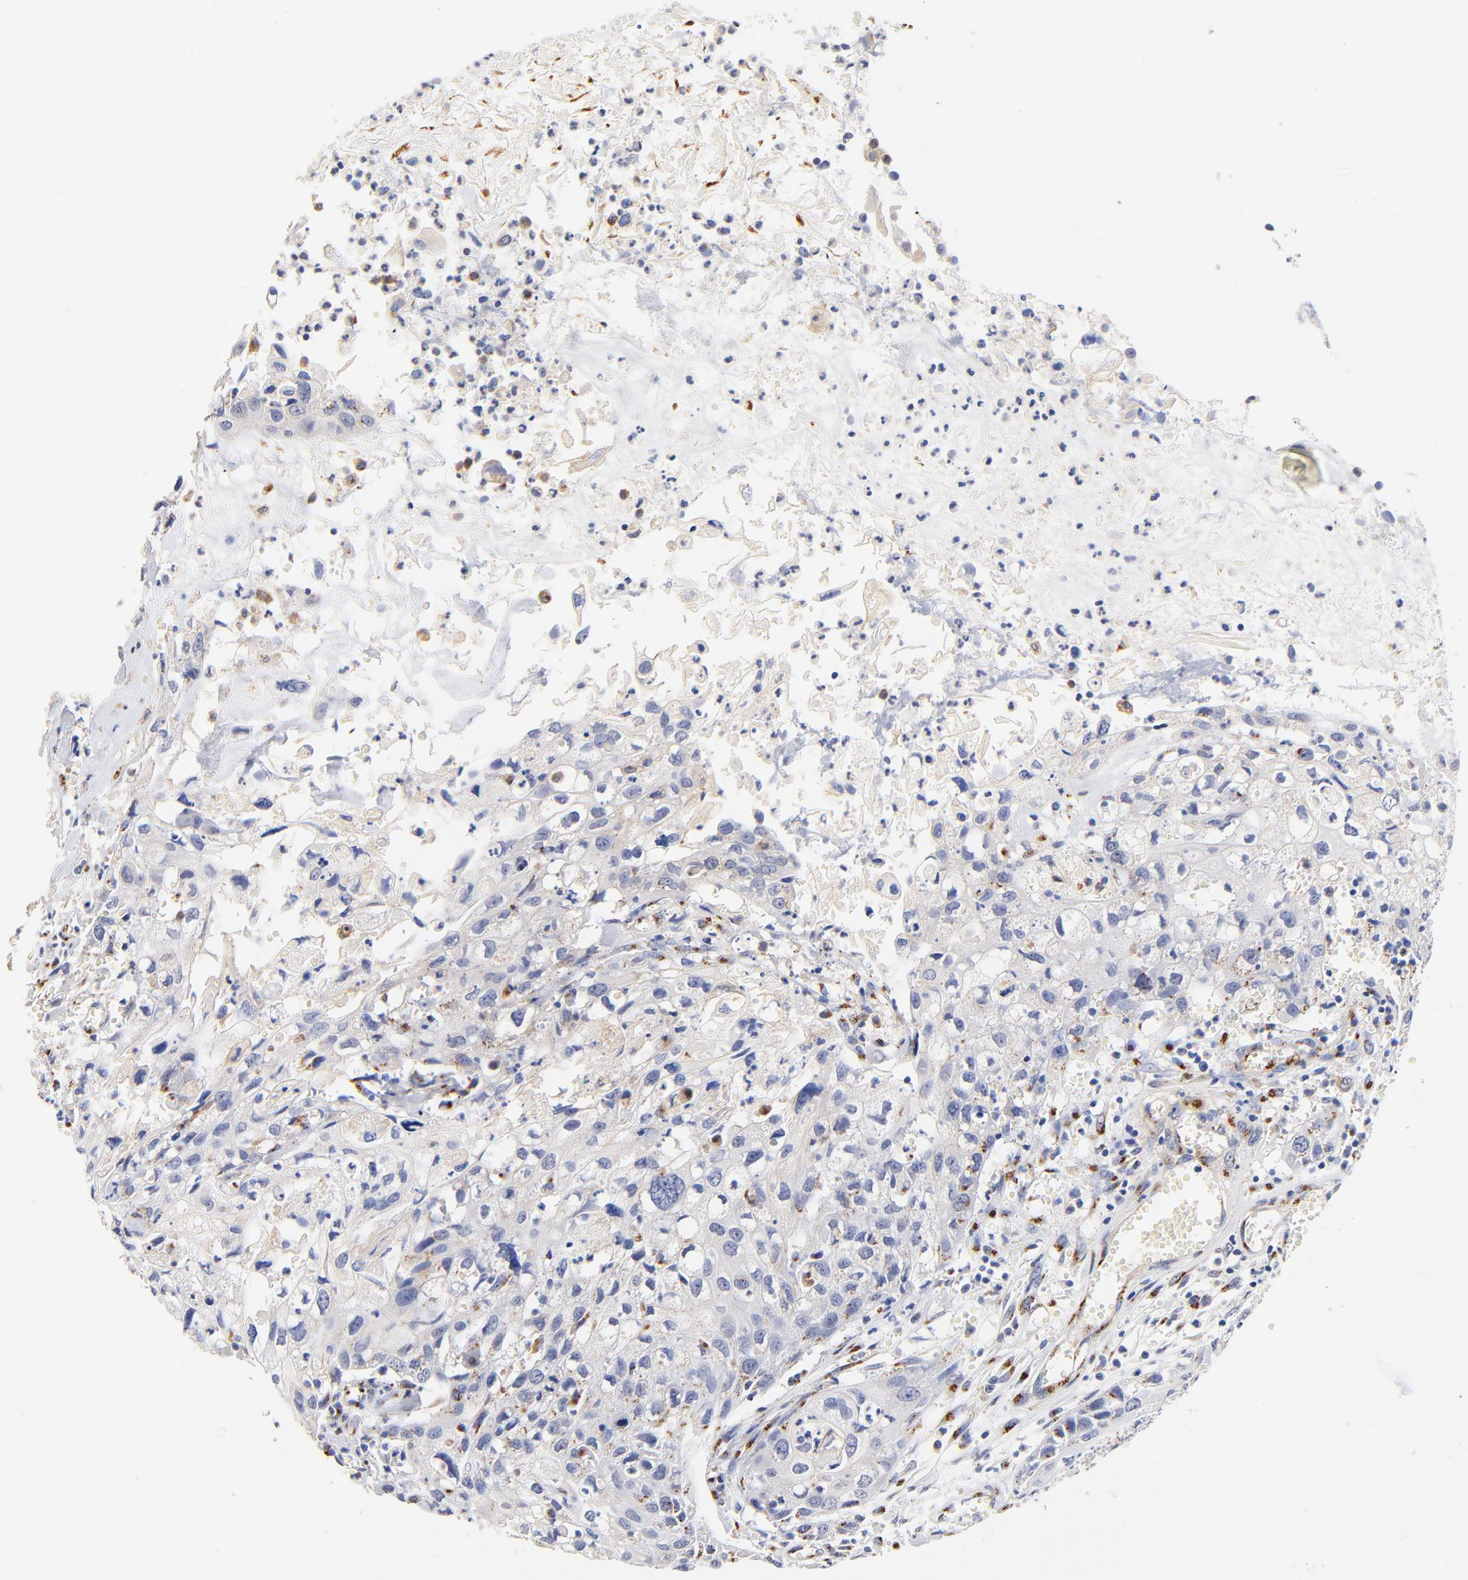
{"staining": {"intensity": "negative", "quantity": "none", "location": "none"}, "tissue": "urothelial cancer", "cell_type": "Tumor cells", "image_type": "cancer", "snomed": [{"axis": "morphology", "description": "Urothelial carcinoma, High grade"}, {"axis": "topography", "description": "Urinary bladder"}], "caption": "Tumor cells show no significant staining in high-grade urothelial carcinoma. The staining is performed using DAB (3,3'-diaminobenzidine) brown chromogen with nuclei counter-stained in using hematoxylin.", "gene": "FMNL3", "patient": {"sex": "male", "age": 54}}